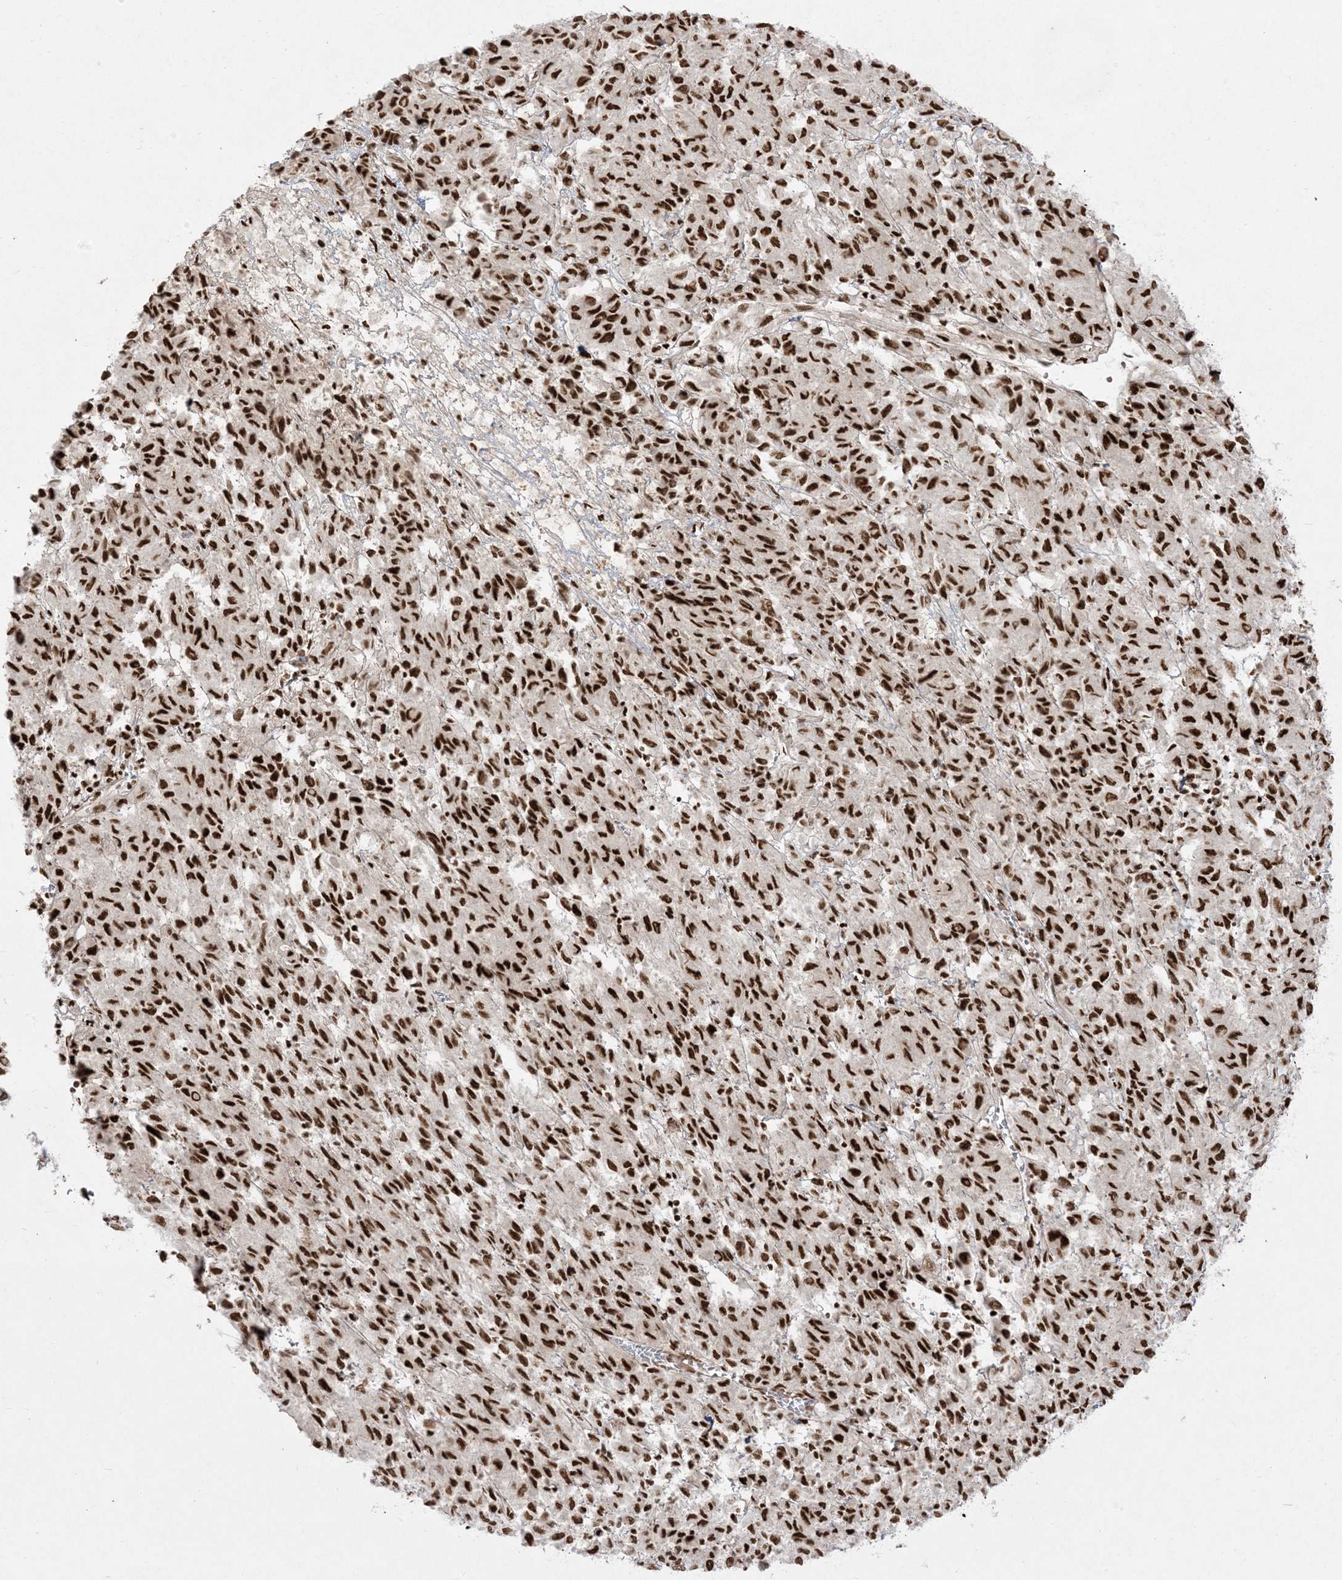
{"staining": {"intensity": "strong", "quantity": ">75%", "location": "nuclear"}, "tissue": "melanoma", "cell_type": "Tumor cells", "image_type": "cancer", "snomed": [{"axis": "morphology", "description": "Malignant melanoma, Metastatic site"}, {"axis": "topography", "description": "Lung"}], "caption": "Protein expression by IHC shows strong nuclear positivity in approximately >75% of tumor cells in melanoma. (DAB = brown stain, brightfield microscopy at high magnification).", "gene": "RBM10", "patient": {"sex": "male", "age": 64}}